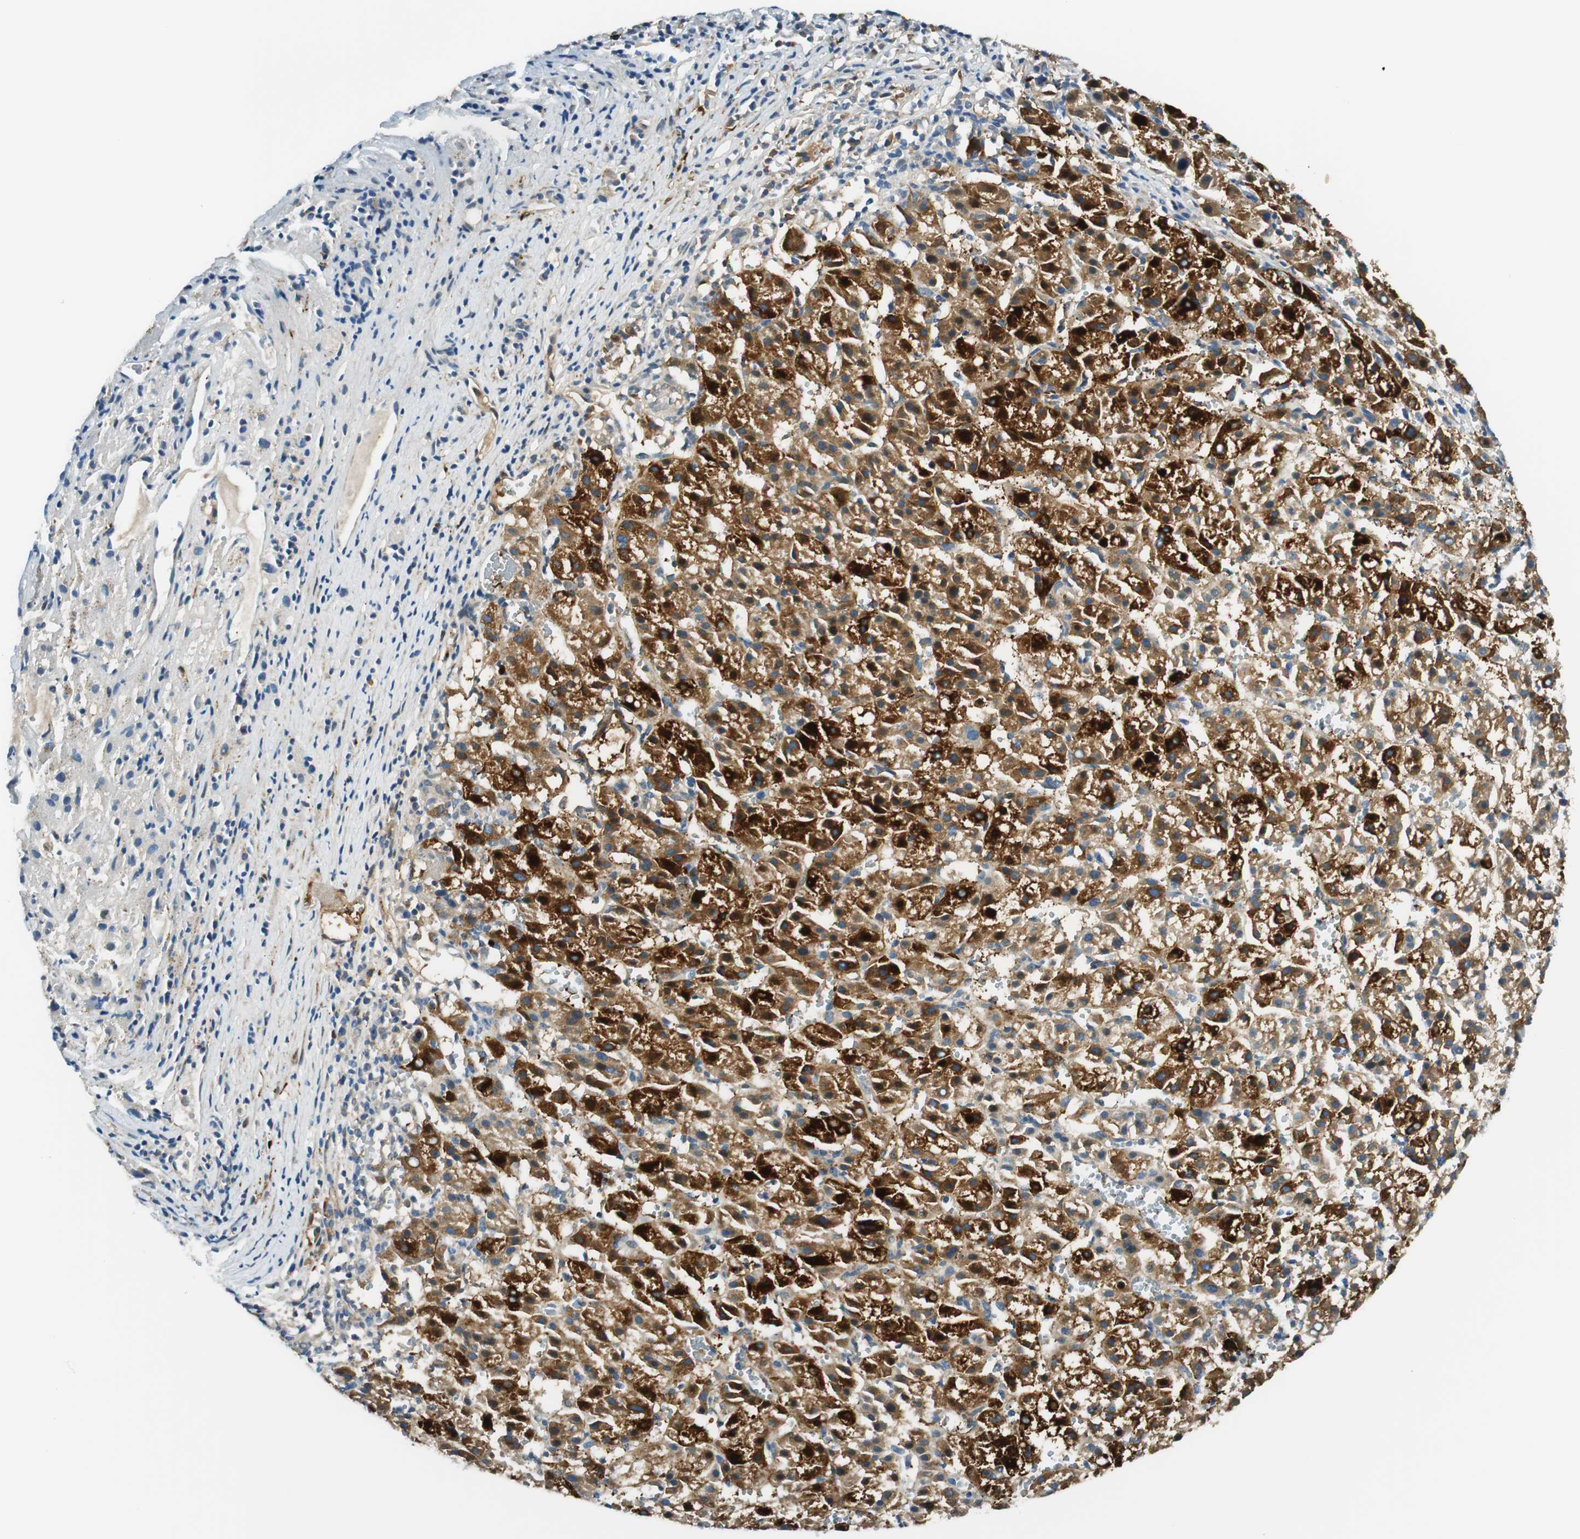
{"staining": {"intensity": "strong", "quantity": ">75%", "location": "cytoplasmic/membranous"}, "tissue": "liver cancer", "cell_type": "Tumor cells", "image_type": "cancer", "snomed": [{"axis": "morphology", "description": "Carcinoma, Hepatocellular, NOS"}, {"axis": "topography", "description": "Liver"}], "caption": "Immunohistochemistry of liver hepatocellular carcinoma demonstrates high levels of strong cytoplasmic/membranous positivity in about >75% of tumor cells.", "gene": "TMEM260", "patient": {"sex": "female", "age": 58}}